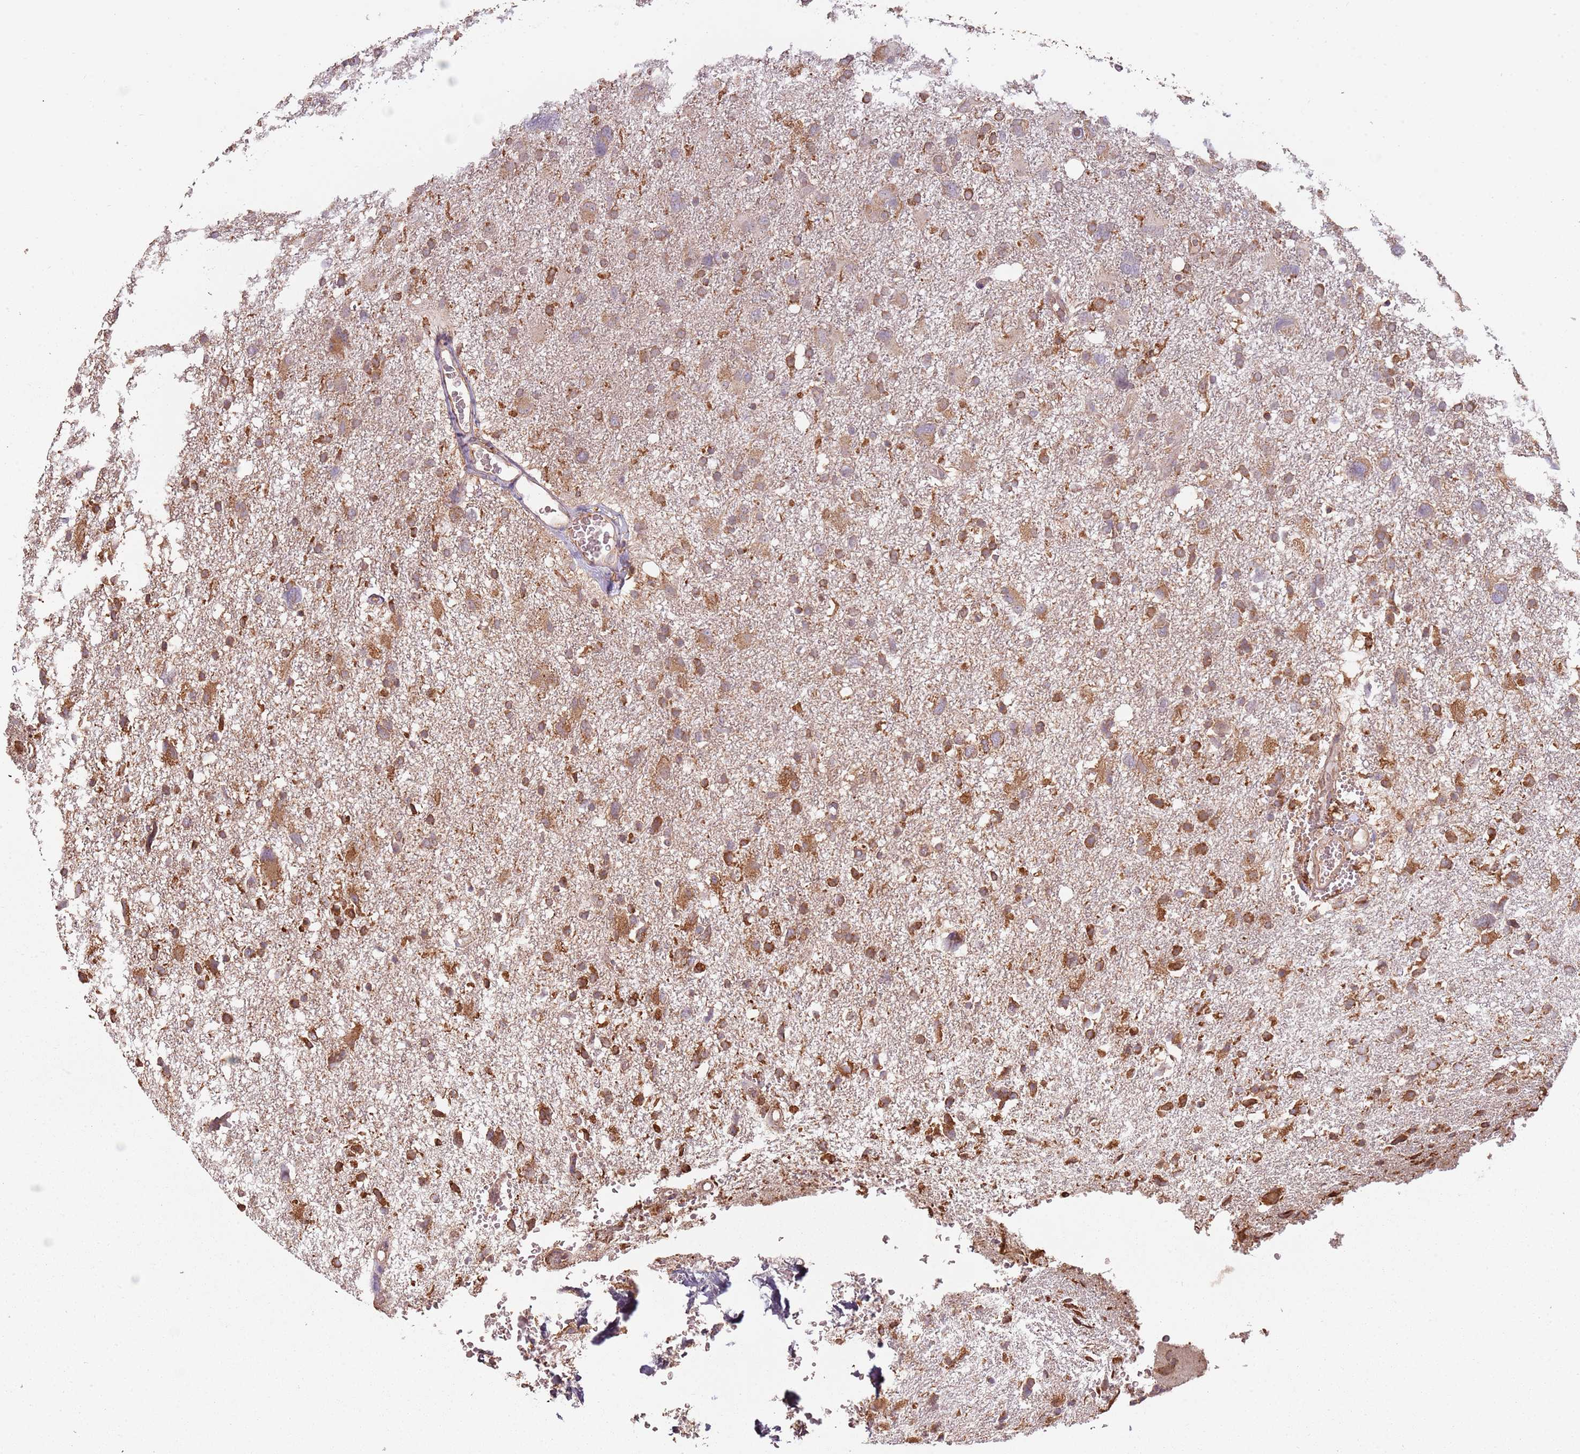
{"staining": {"intensity": "strong", "quantity": "25%-75%", "location": "cytoplasmic/membranous"}, "tissue": "glioma", "cell_type": "Tumor cells", "image_type": "cancer", "snomed": [{"axis": "morphology", "description": "Glioma, malignant, High grade"}, {"axis": "topography", "description": "Brain"}], "caption": "Protein analysis of glioma tissue displays strong cytoplasmic/membranous expression in about 25%-75% of tumor cells.", "gene": "ATOSB", "patient": {"sex": "male", "age": 61}}